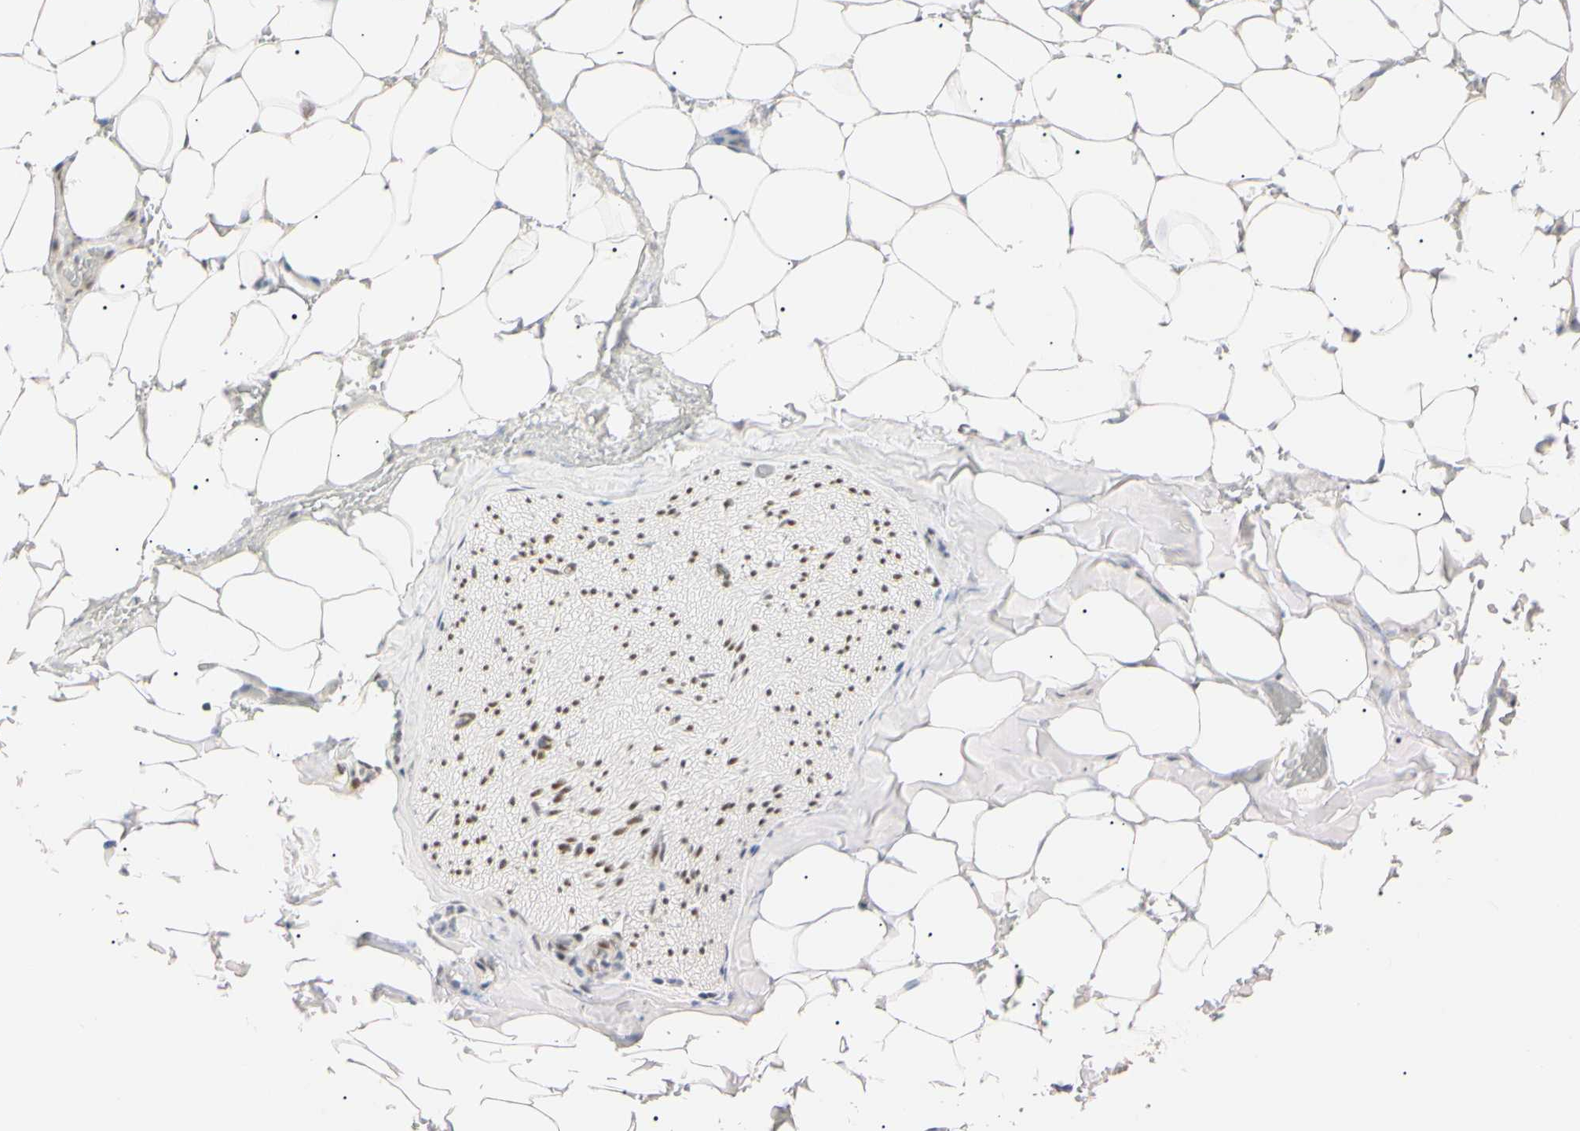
{"staining": {"intensity": "weak", "quantity": ">75%", "location": "nuclear"}, "tissue": "adipose tissue", "cell_type": "Adipocytes", "image_type": "normal", "snomed": [{"axis": "morphology", "description": "Normal tissue, NOS"}, {"axis": "topography", "description": "Peripheral nerve tissue"}], "caption": "Immunohistochemical staining of unremarkable adipose tissue shows weak nuclear protein positivity in approximately >75% of adipocytes.", "gene": "ZNF134", "patient": {"sex": "male", "age": 70}}